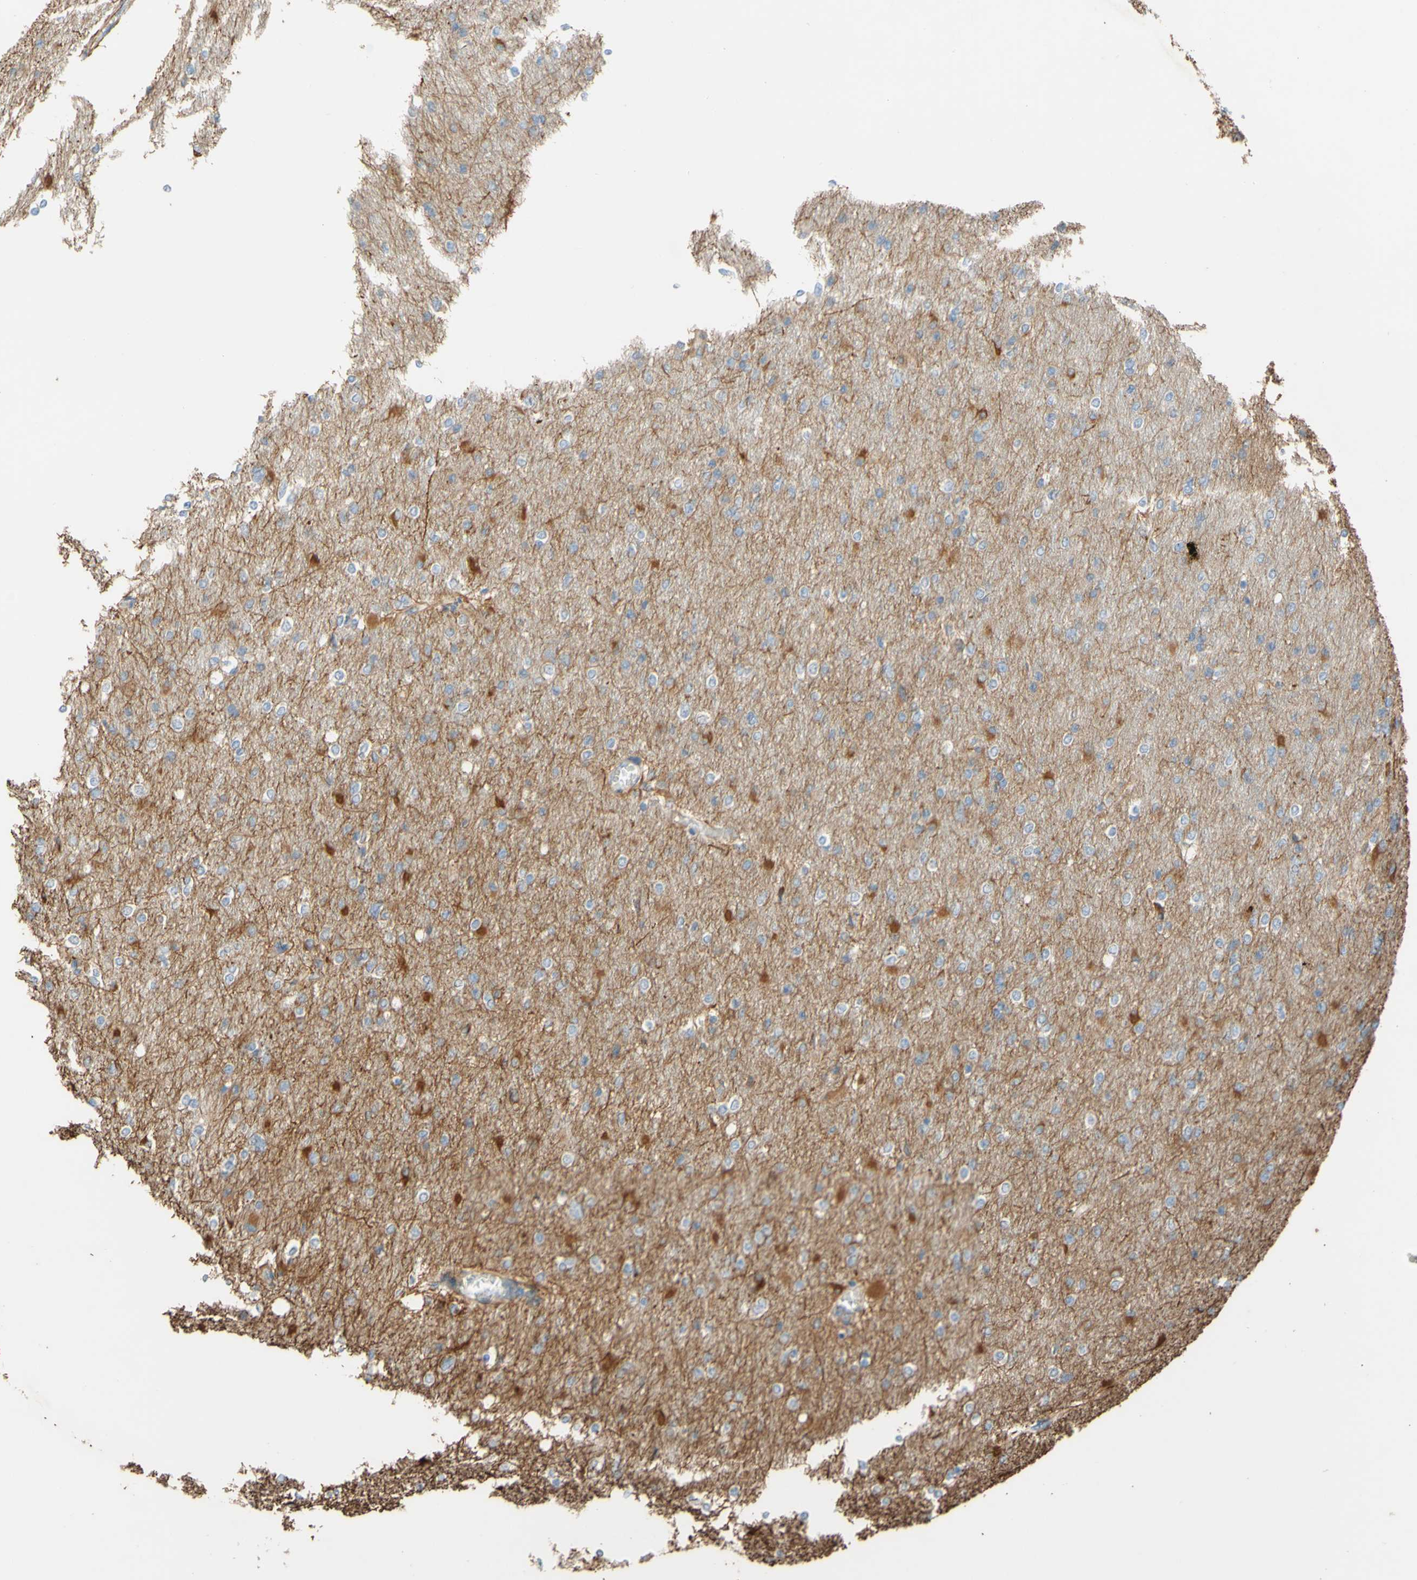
{"staining": {"intensity": "moderate", "quantity": "<25%", "location": "cytoplasmic/membranous"}, "tissue": "glioma", "cell_type": "Tumor cells", "image_type": "cancer", "snomed": [{"axis": "morphology", "description": "Glioma, malignant, High grade"}, {"axis": "topography", "description": "Cerebral cortex"}], "caption": "This is a histology image of immunohistochemistry (IHC) staining of high-grade glioma (malignant), which shows moderate positivity in the cytoplasmic/membranous of tumor cells.", "gene": "C1orf43", "patient": {"sex": "female", "age": 36}}